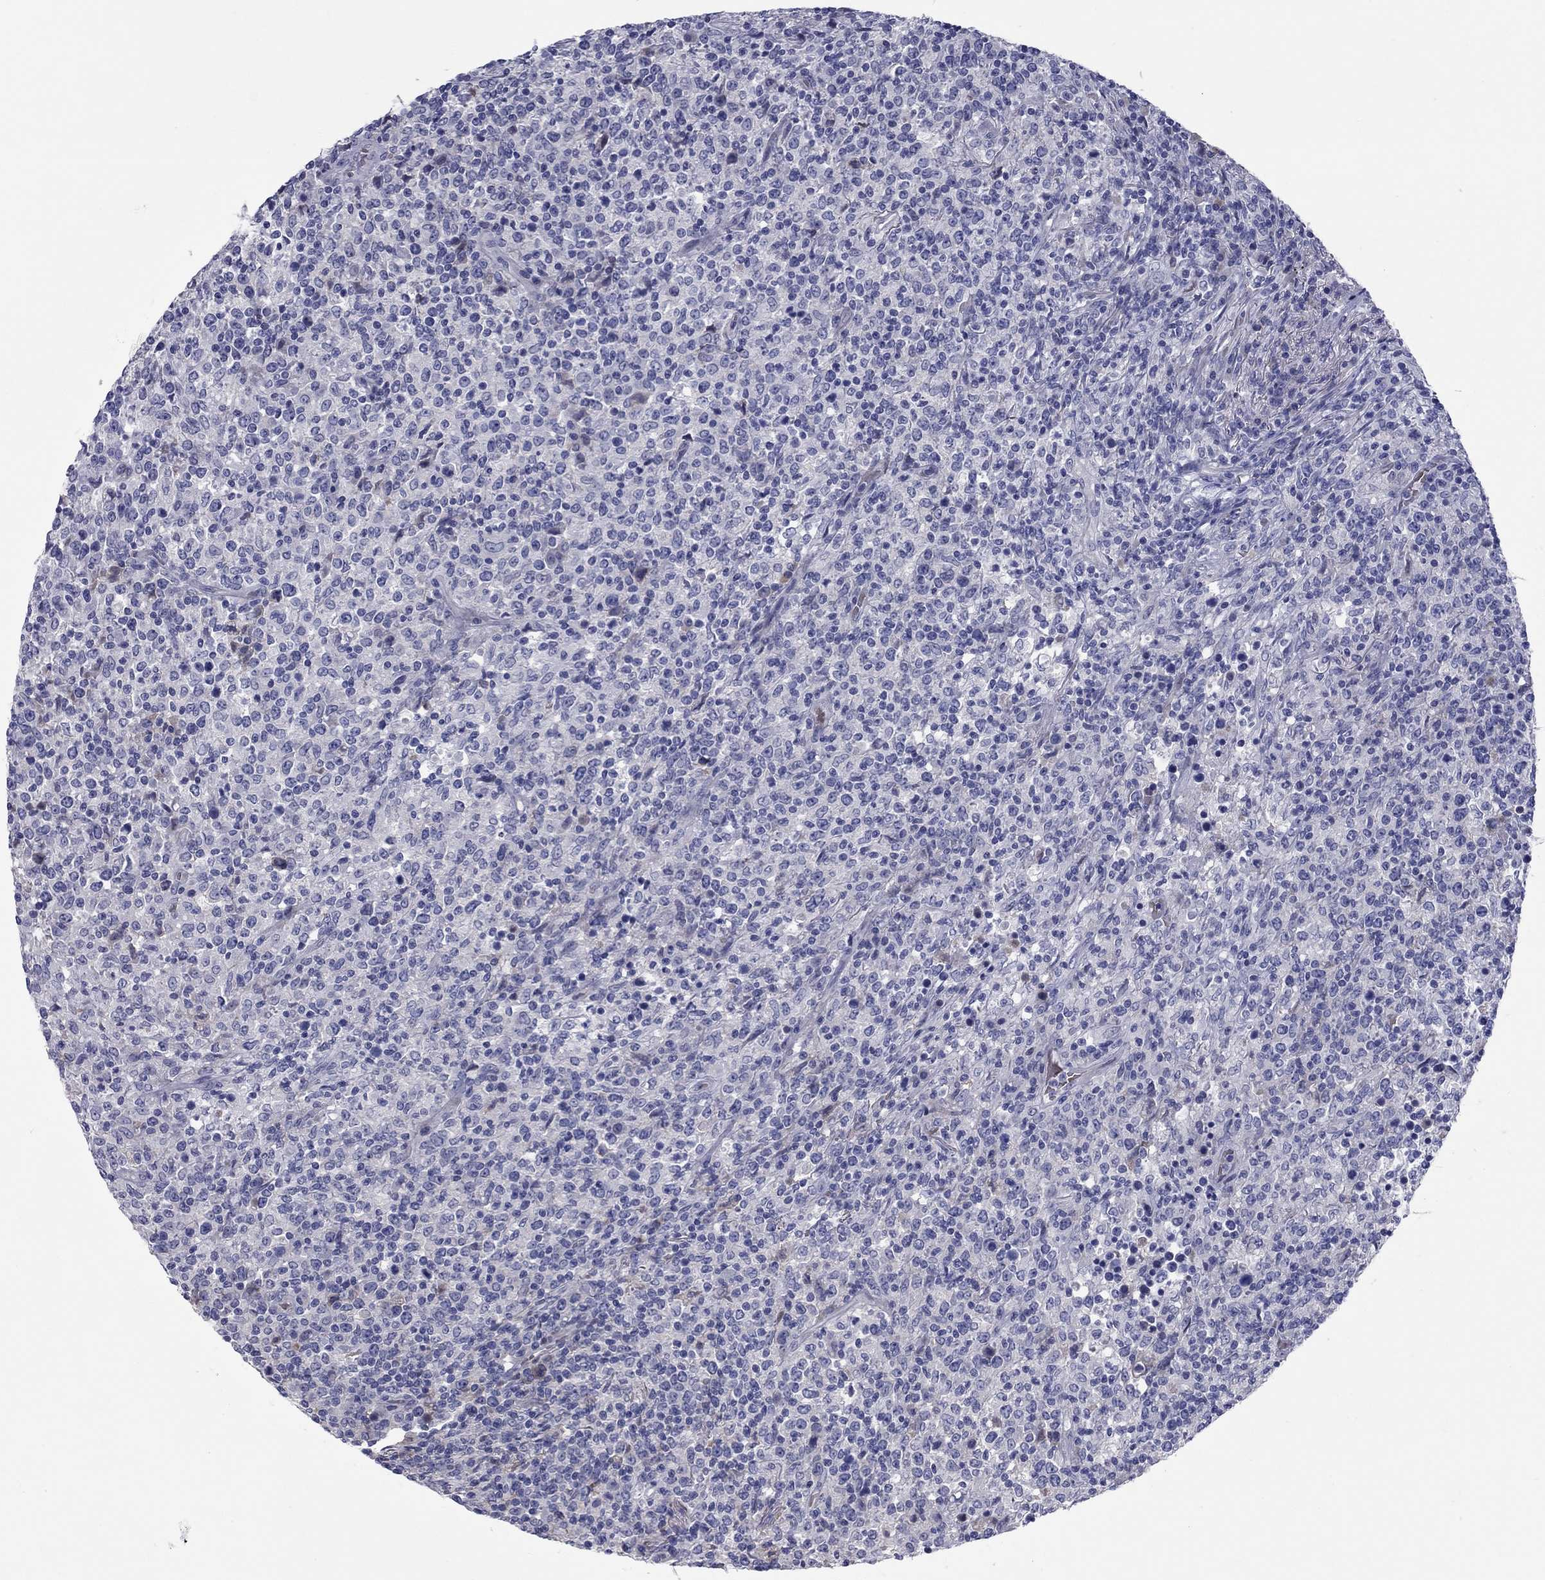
{"staining": {"intensity": "negative", "quantity": "none", "location": "none"}, "tissue": "lymphoma", "cell_type": "Tumor cells", "image_type": "cancer", "snomed": [{"axis": "morphology", "description": "Malignant lymphoma, non-Hodgkin's type, High grade"}, {"axis": "topography", "description": "Lung"}], "caption": "The histopathology image reveals no significant positivity in tumor cells of malignant lymphoma, non-Hodgkin's type (high-grade).", "gene": "UNC119B", "patient": {"sex": "male", "age": 79}}